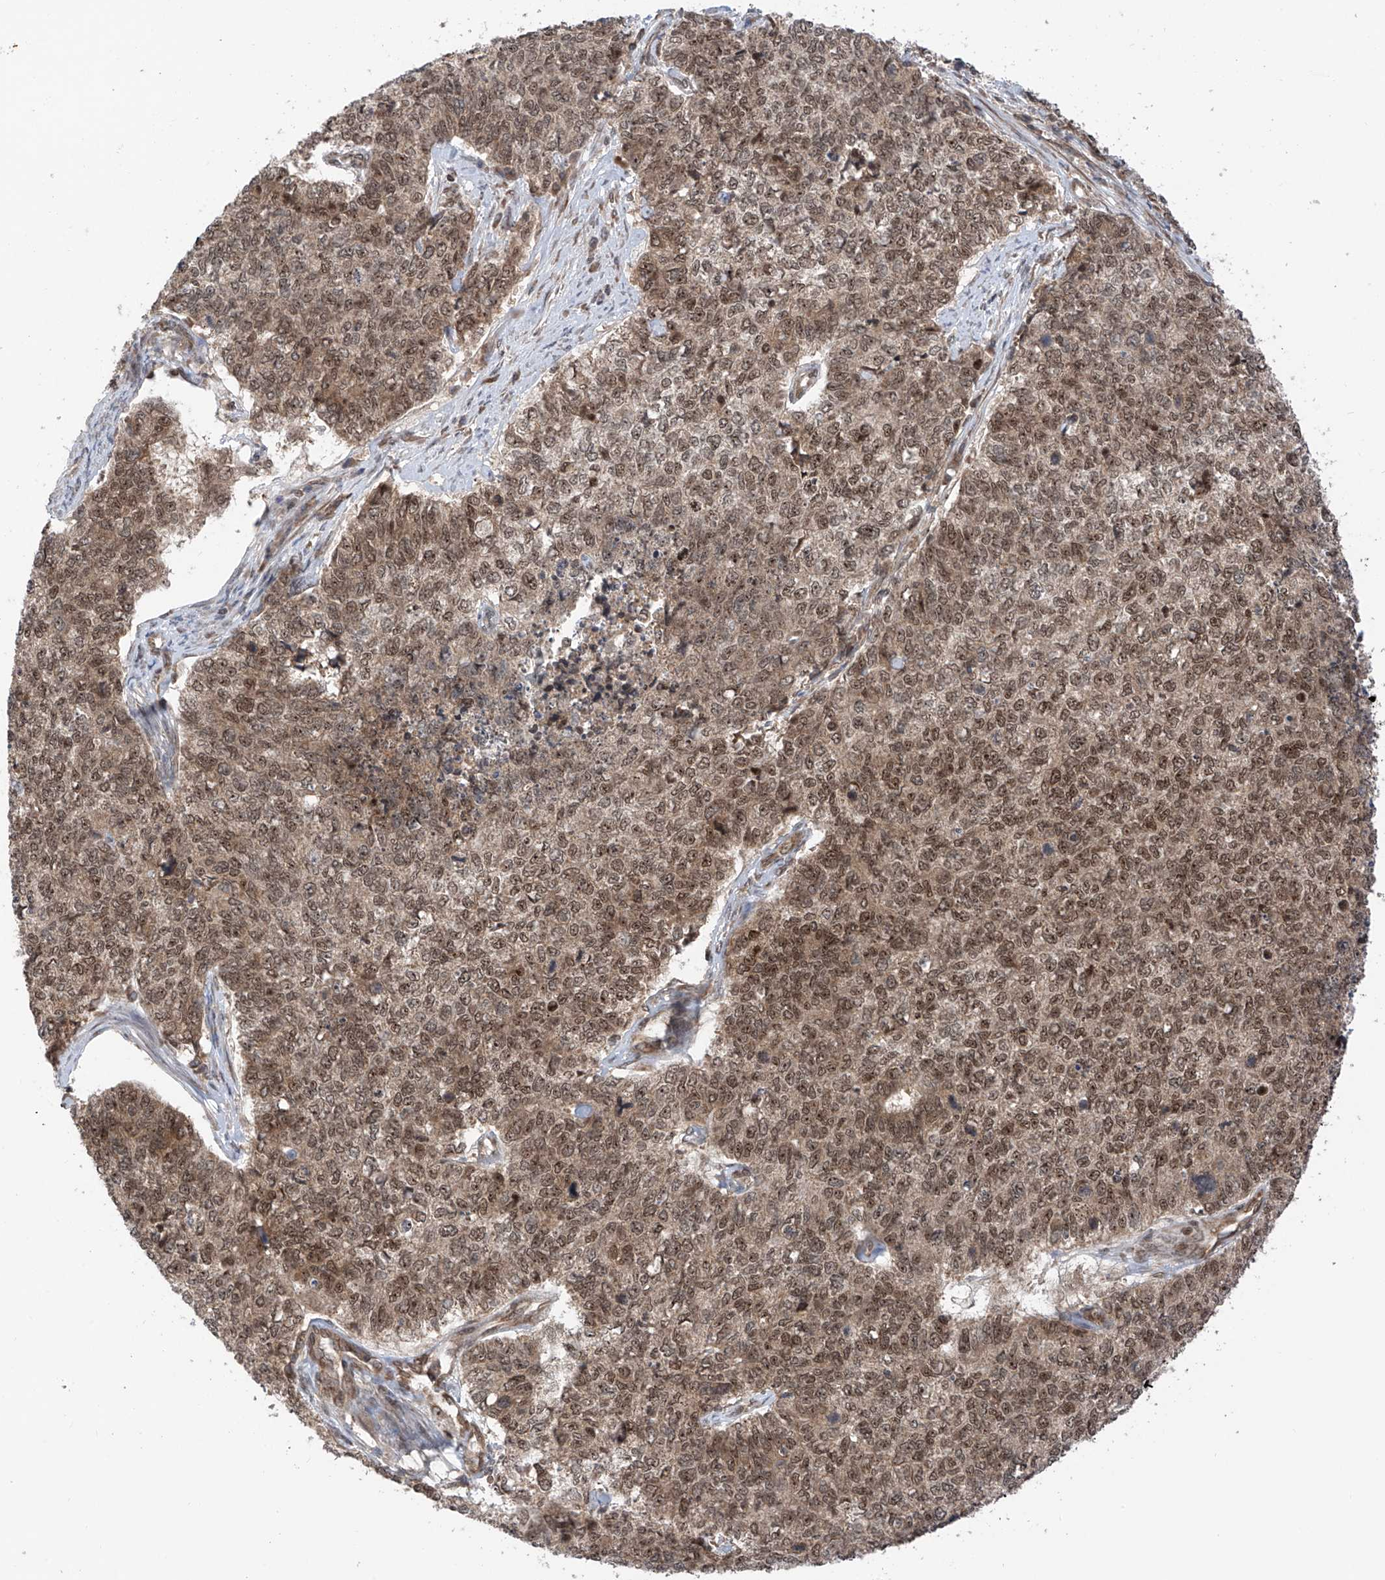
{"staining": {"intensity": "moderate", "quantity": ">75%", "location": "cytoplasmic/membranous,nuclear"}, "tissue": "cervical cancer", "cell_type": "Tumor cells", "image_type": "cancer", "snomed": [{"axis": "morphology", "description": "Squamous cell carcinoma, NOS"}, {"axis": "topography", "description": "Cervix"}], "caption": "Immunohistochemical staining of human squamous cell carcinoma (cervical) displays moderate cytoplasmic/membranous and nuclear protein expression in about >75% of tumor cells.", "gene": "C1orf131", "patient": {"sex": "female", "age": 63}}